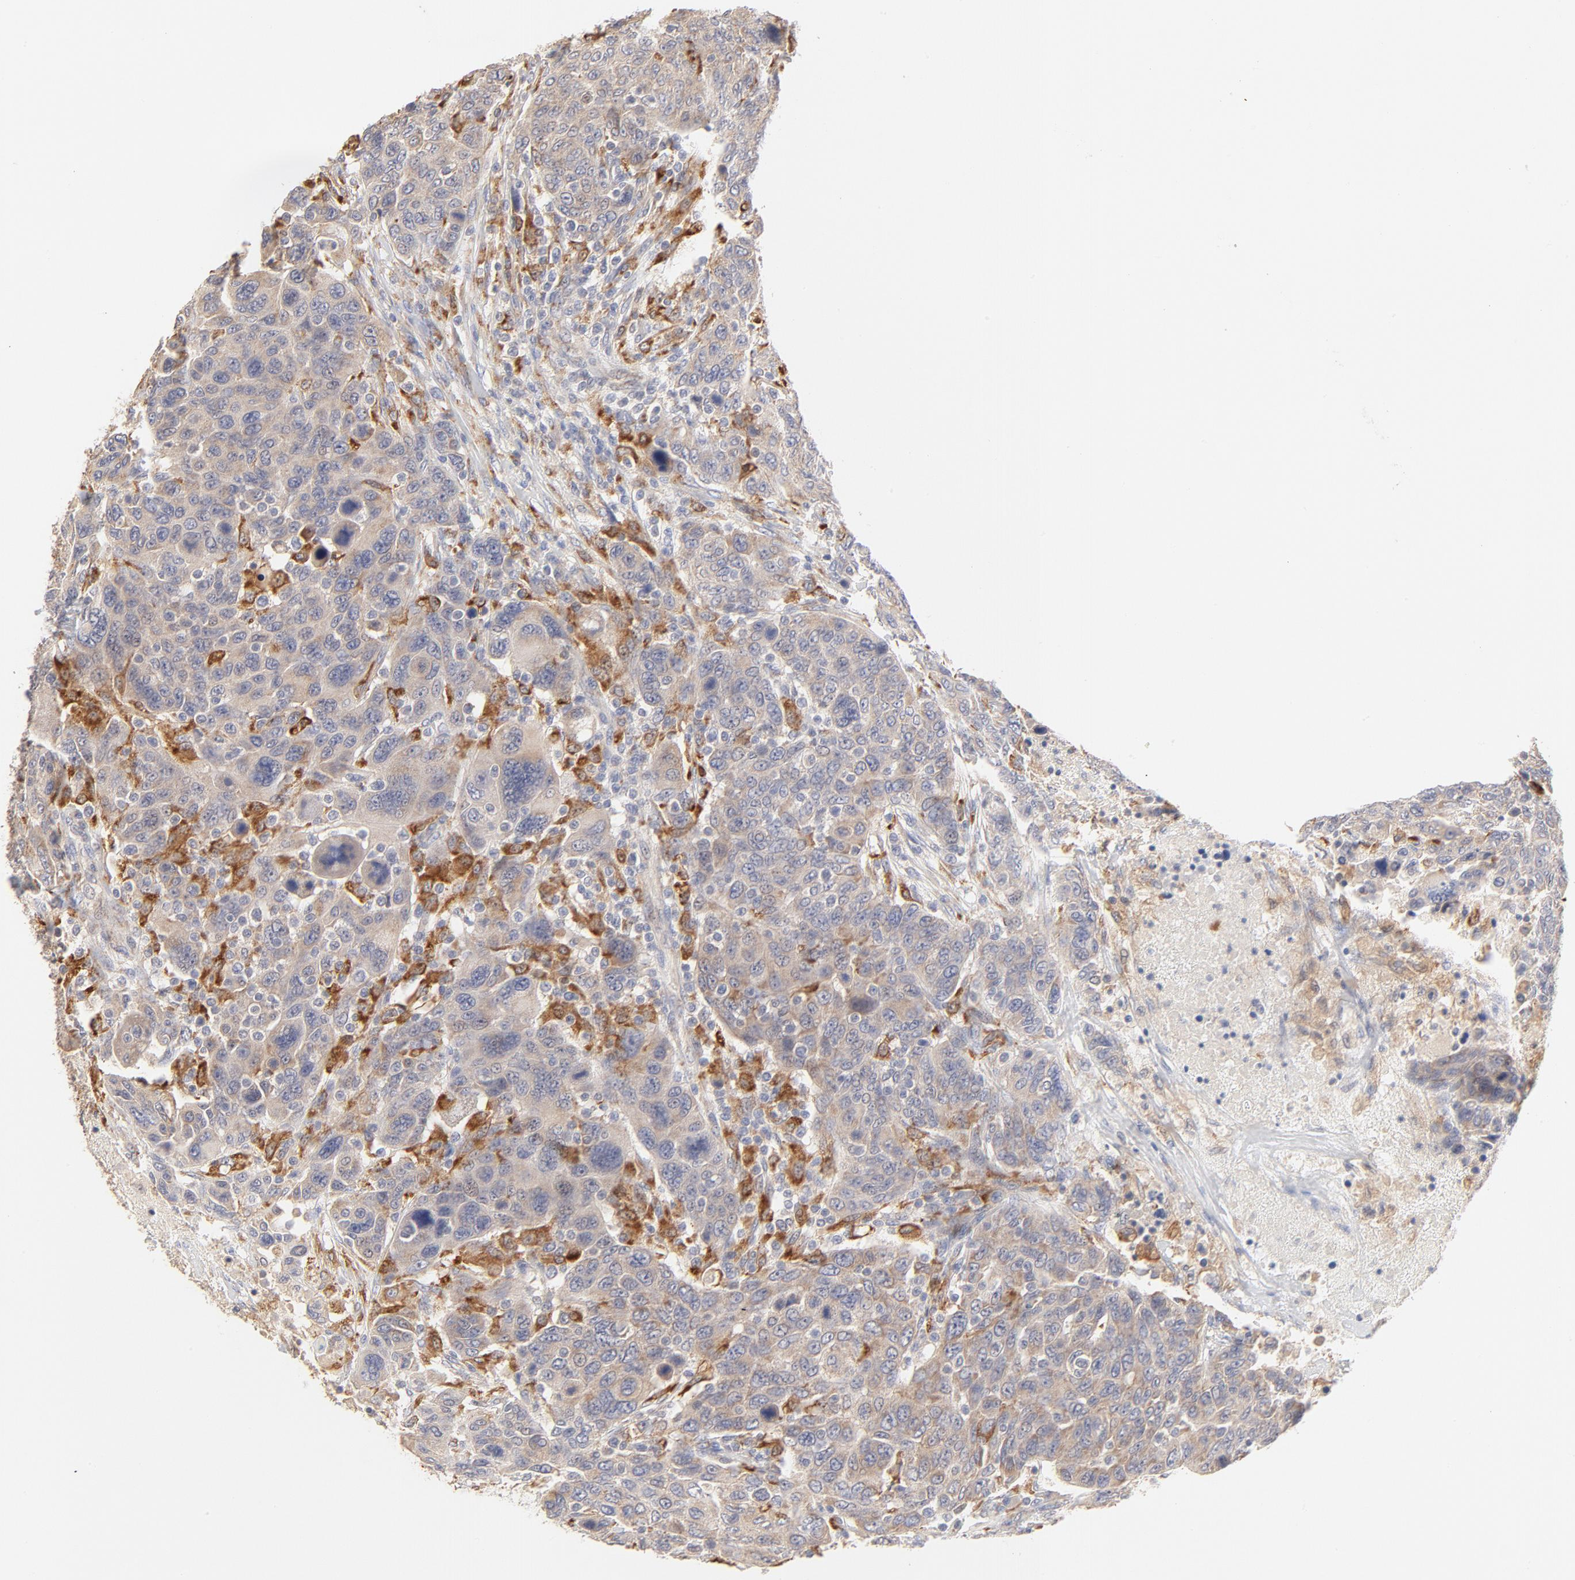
{"staining": {"intensity": "weak", "quantity": ">75%", "location": "cytoplasmic/membranous"}, "tissue": "breast cancer", "cell_type": "Tumor cells", "image_type": "cancer", "snomed": [{"axis": "morphology", "description": "Duct carcinoma"}, {"axis": "topography", "description": "Breast"}], "caption": "Breast cancer (invasive ductal carcinoma) stained for a protein reveals weak cytoplasmic/membranous positivity in tumor cells. Nuclei are stained in blue.", "gene": "MTERF2", "patient": {"sex": "female", "age": 37}}